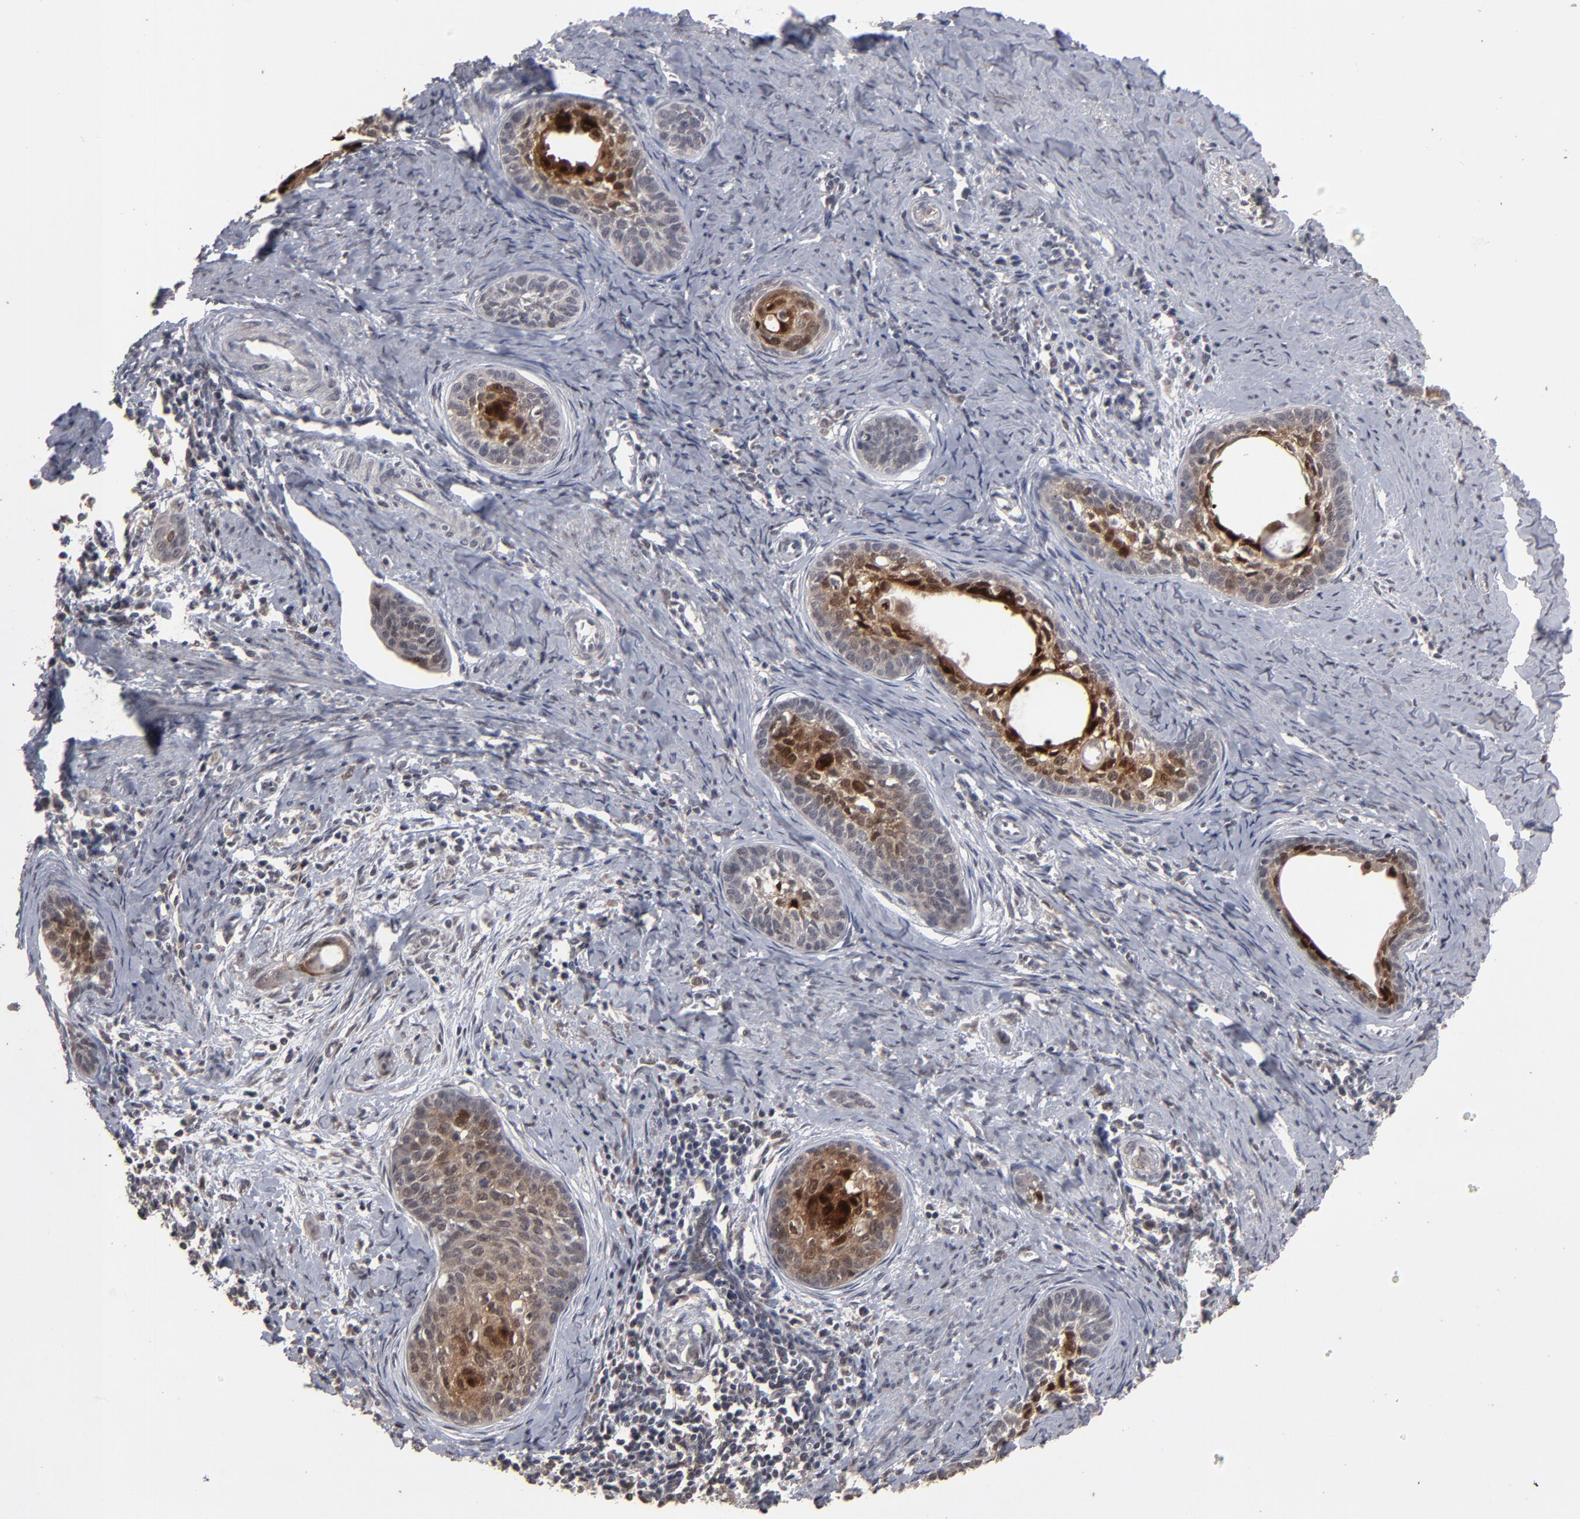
{"staining": {"intensity": "moderate", "quantity": "25%-75%", "location": "cytoplasmic/membranous"}, "tissue": "cervical cancer", "cell_type": "Tumor cells", "image_type": "cancer", "snomed": [{"axis": "morphology", "description": "Squamous cell carcinoma, NOS"}, {"axis": "topography", "description": "Cervix"}], "caption": "The micrograph shows a brown stain indicating the presence of a protein in the cytoplasmic/membranous of tumor cells in cervical cancer (squamous cell carcinoma). (Stains: DAB in brown, nuclei in blue, Microscopy: brightfield microscopy at high magnification).", "gene": "SLC22A17", "patient": {"sex": "female", "age": 33}}